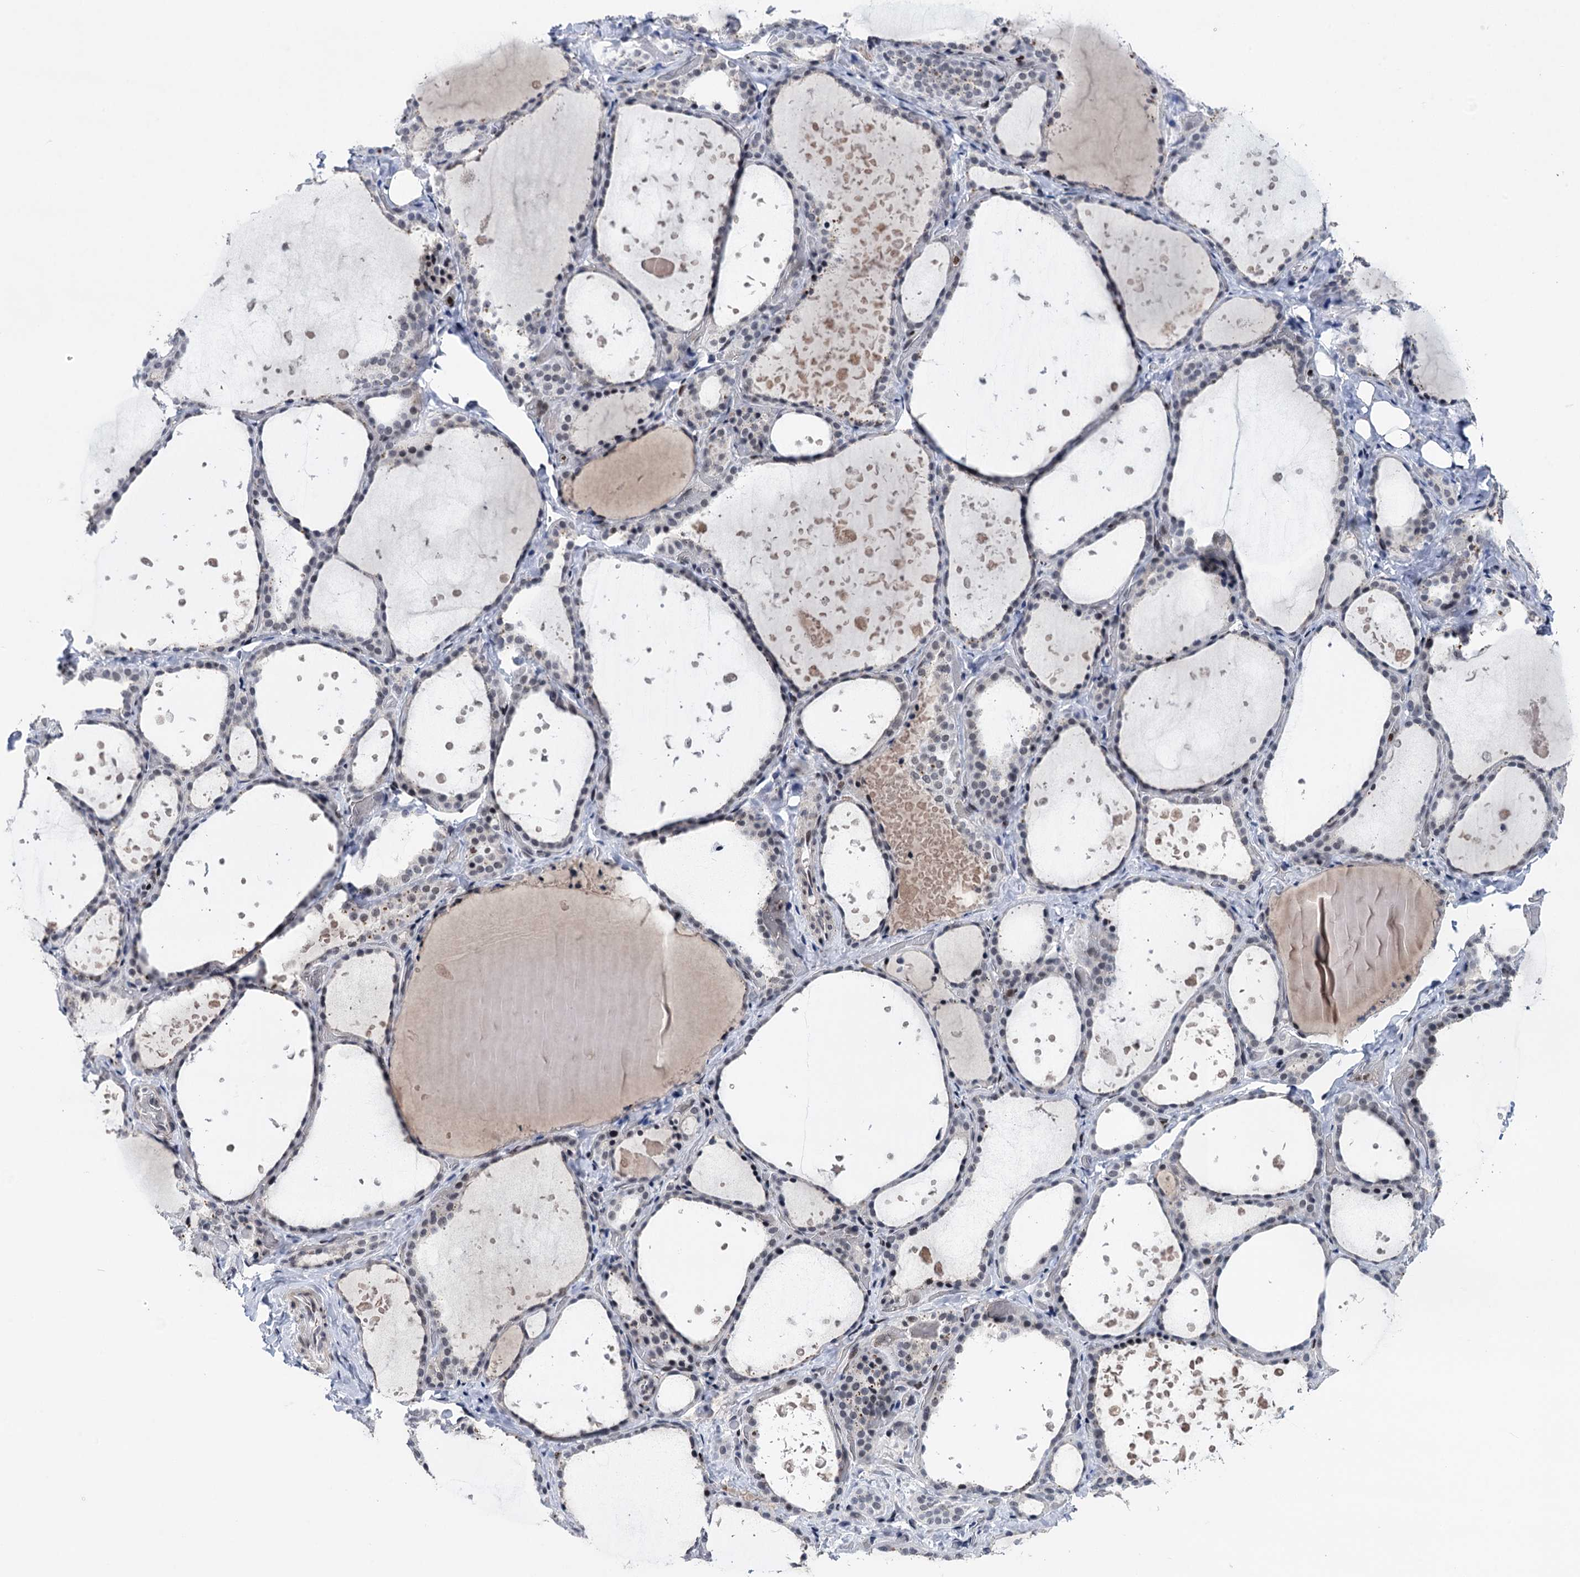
{"staining": {"intensity": "negative", "quantity": "none", "location": "none"}, "tissue": "thyroid gland", "cell_type": "Glandular cells", "image_type": "normal", "snomed": [{"axis": "morphology", "description": "Normal tissue, NOS"}, {"axis": "topography", "description": "Thyroid gland"}], "caption": "This is a micrograph of IHC staining of unremarkable thyroid gland, which shows no expression in glandular cells.", "gene": "ZCCHC10", "patient": {"sex": "female", "age": 44}}